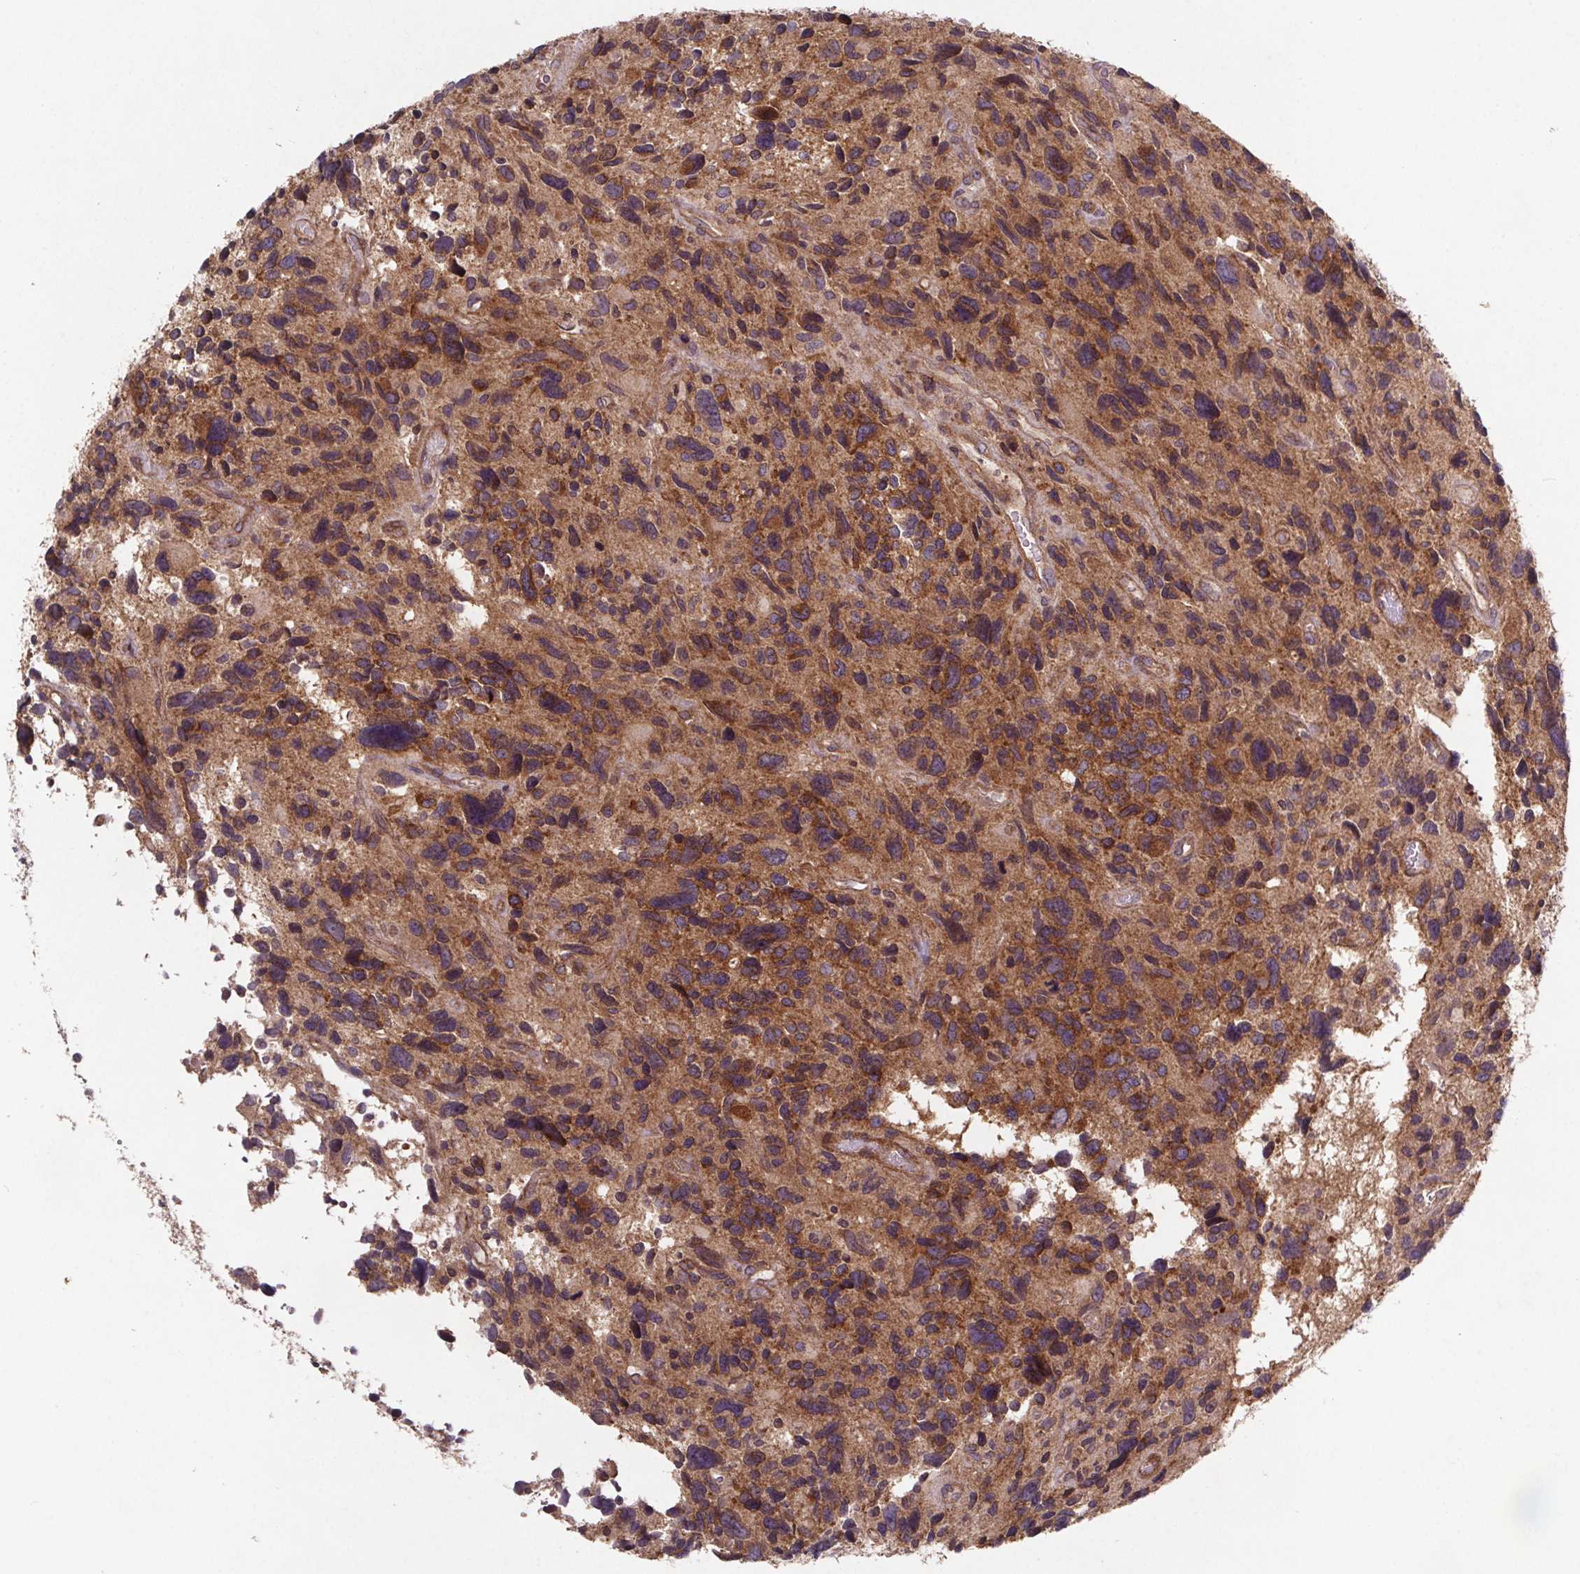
{"staining": {"intensity": "moderate", "quantity": "25%-75%", "location": "cytoplasmic/membranous"}, "tissue": "glioma", "cell_type": "Tumor cells", "image_type": "cancer", "snomed": [{"axis": "morphology", "description": "Glioma, malignant, High grade"}, {"axis": "topography", "description": "Brain"}], "caption": "This is an image of immunohistochemistry (IHC) staining of malignant glioma (high-grade), which shows moderate positivity in the cytoplasmic/membranous of tumor cells.", "gene": "STRN3", "patient": {"sex": "male", "age": 46}}